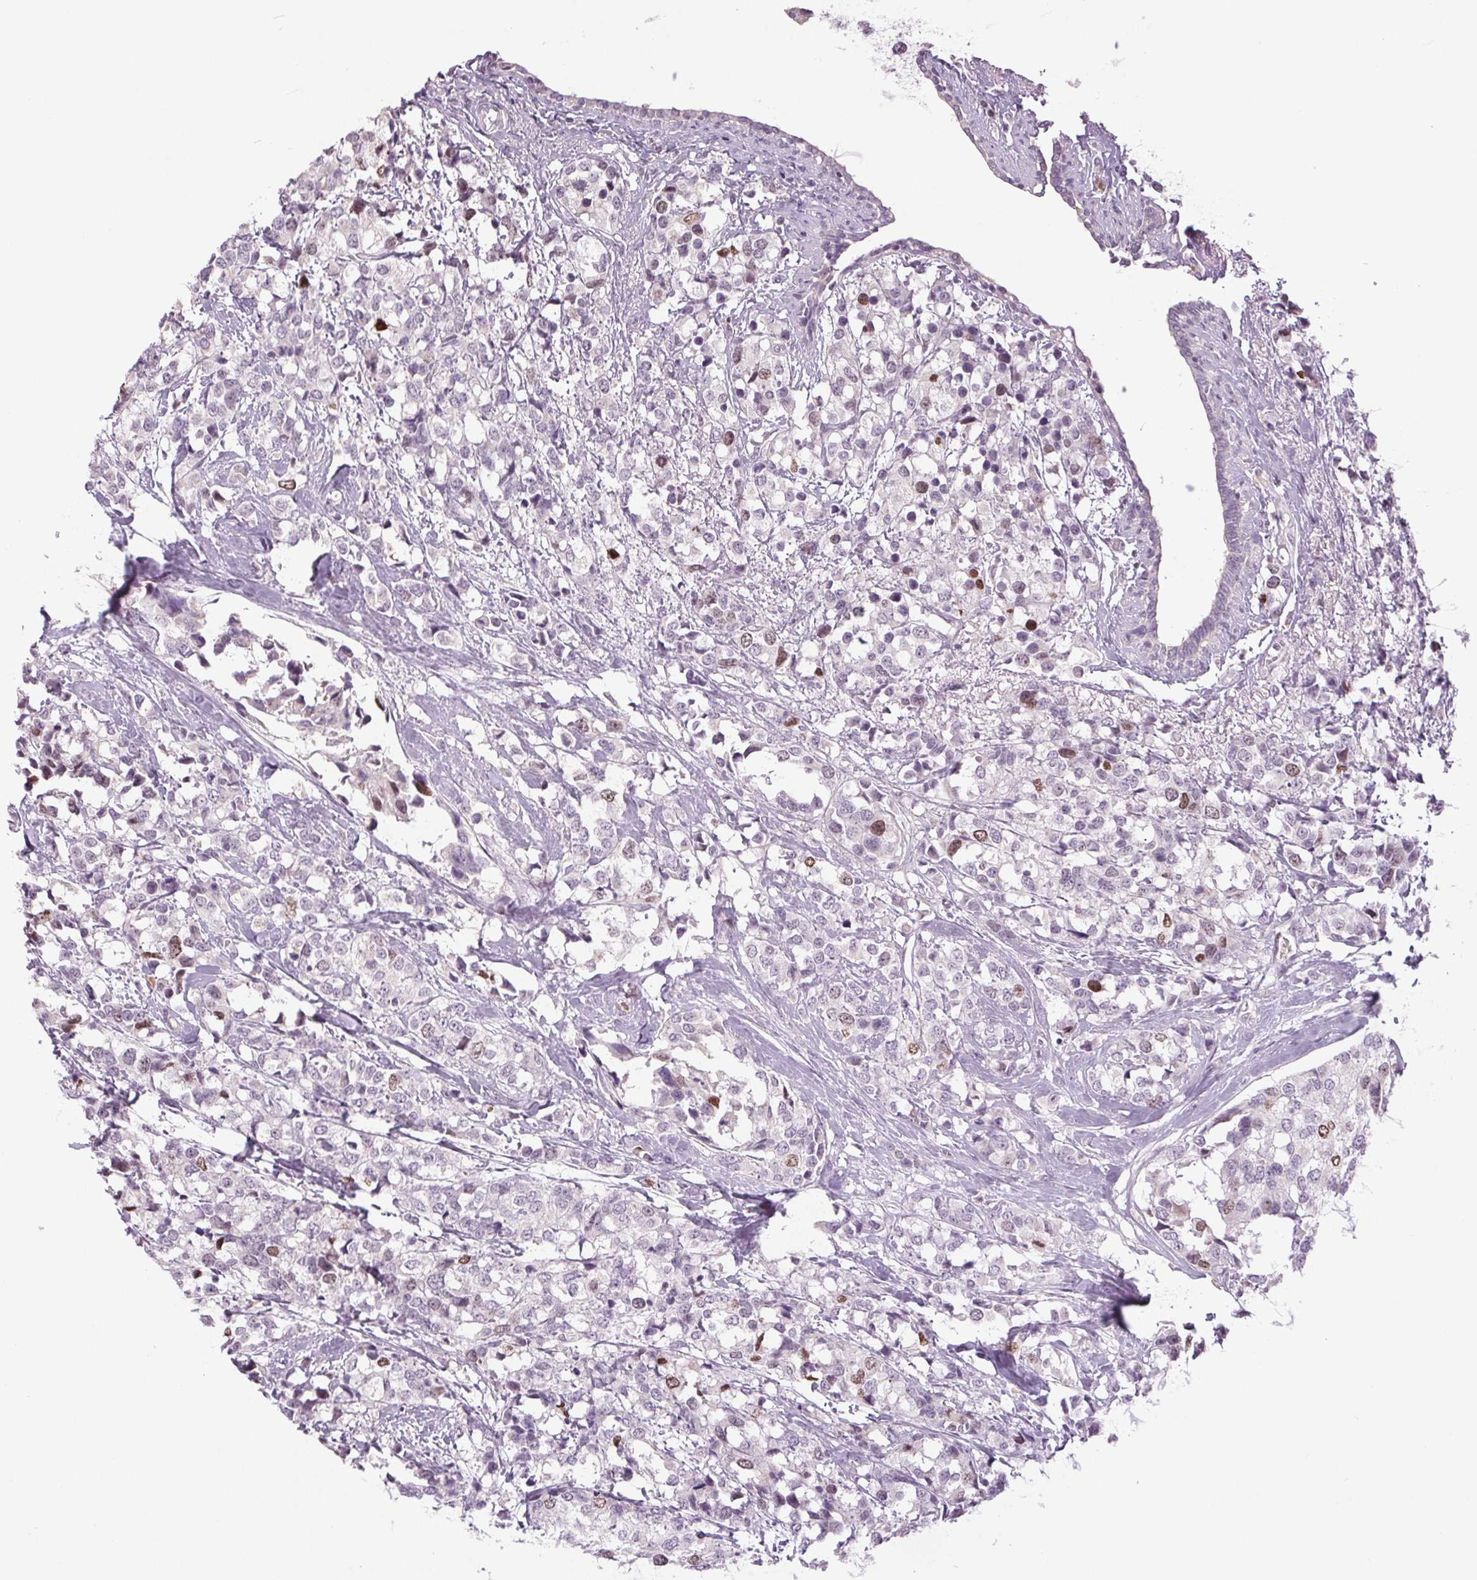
{"staining": {"intensity": "moderate", "quantity": "<25%", "location": "nuclear"}, "tissue": "breast cancer", "cell_type": "Tumor cells", "image_type": "cancer", "snomed": [{"axis": "morphology", "description": "Lobular carcinoma"}, {"axis": "topography", "description": "Breast"}], "caption": "The photomicrograph shows a brown stain indicating the presence of a protein in the nuclear of tumor cells in breast cancer.", "gene": "SMIM6", "patient": {"sex": "female", "age": 59}}